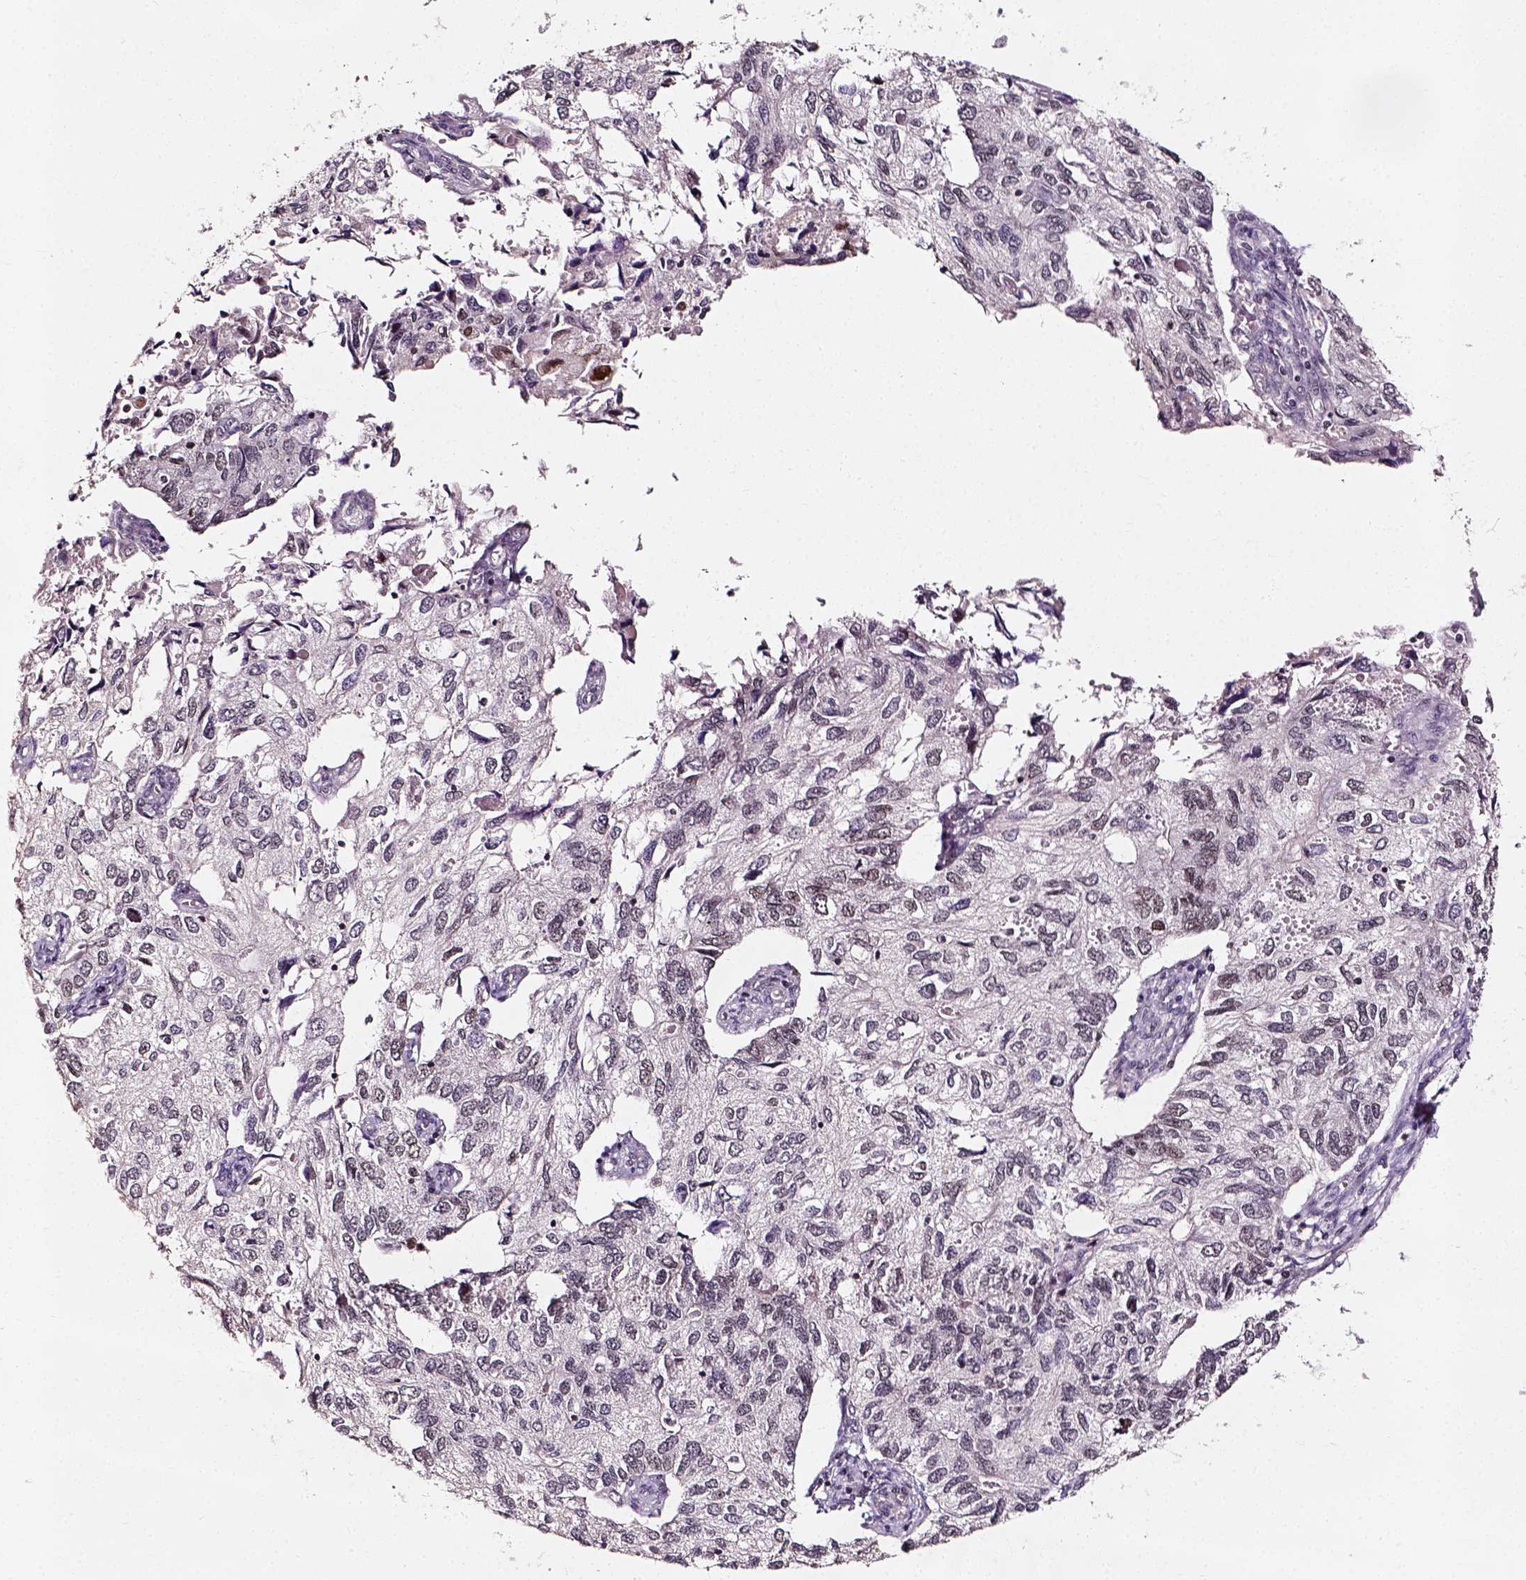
{"staining": {"intensity": "weak", "quantity": "<25%", "location": "nuclear"}, "tissue": "endometrial cancer", "cell_type": "Tumor cells", "image_type": "cancer", "snomed": [{"axis": "morphology", "description": "Carcinoma, NOS"}, {"axis": "topography", "description": "Uterus"}], "caption": "High power microscopy micrograph of an immunohistochemistry photomicrograph of carcinoma (endometrial), revealing no significant expression in tumor cells.", "gene": "NACC1", "patient": {"sex": "female", "age": 76}}